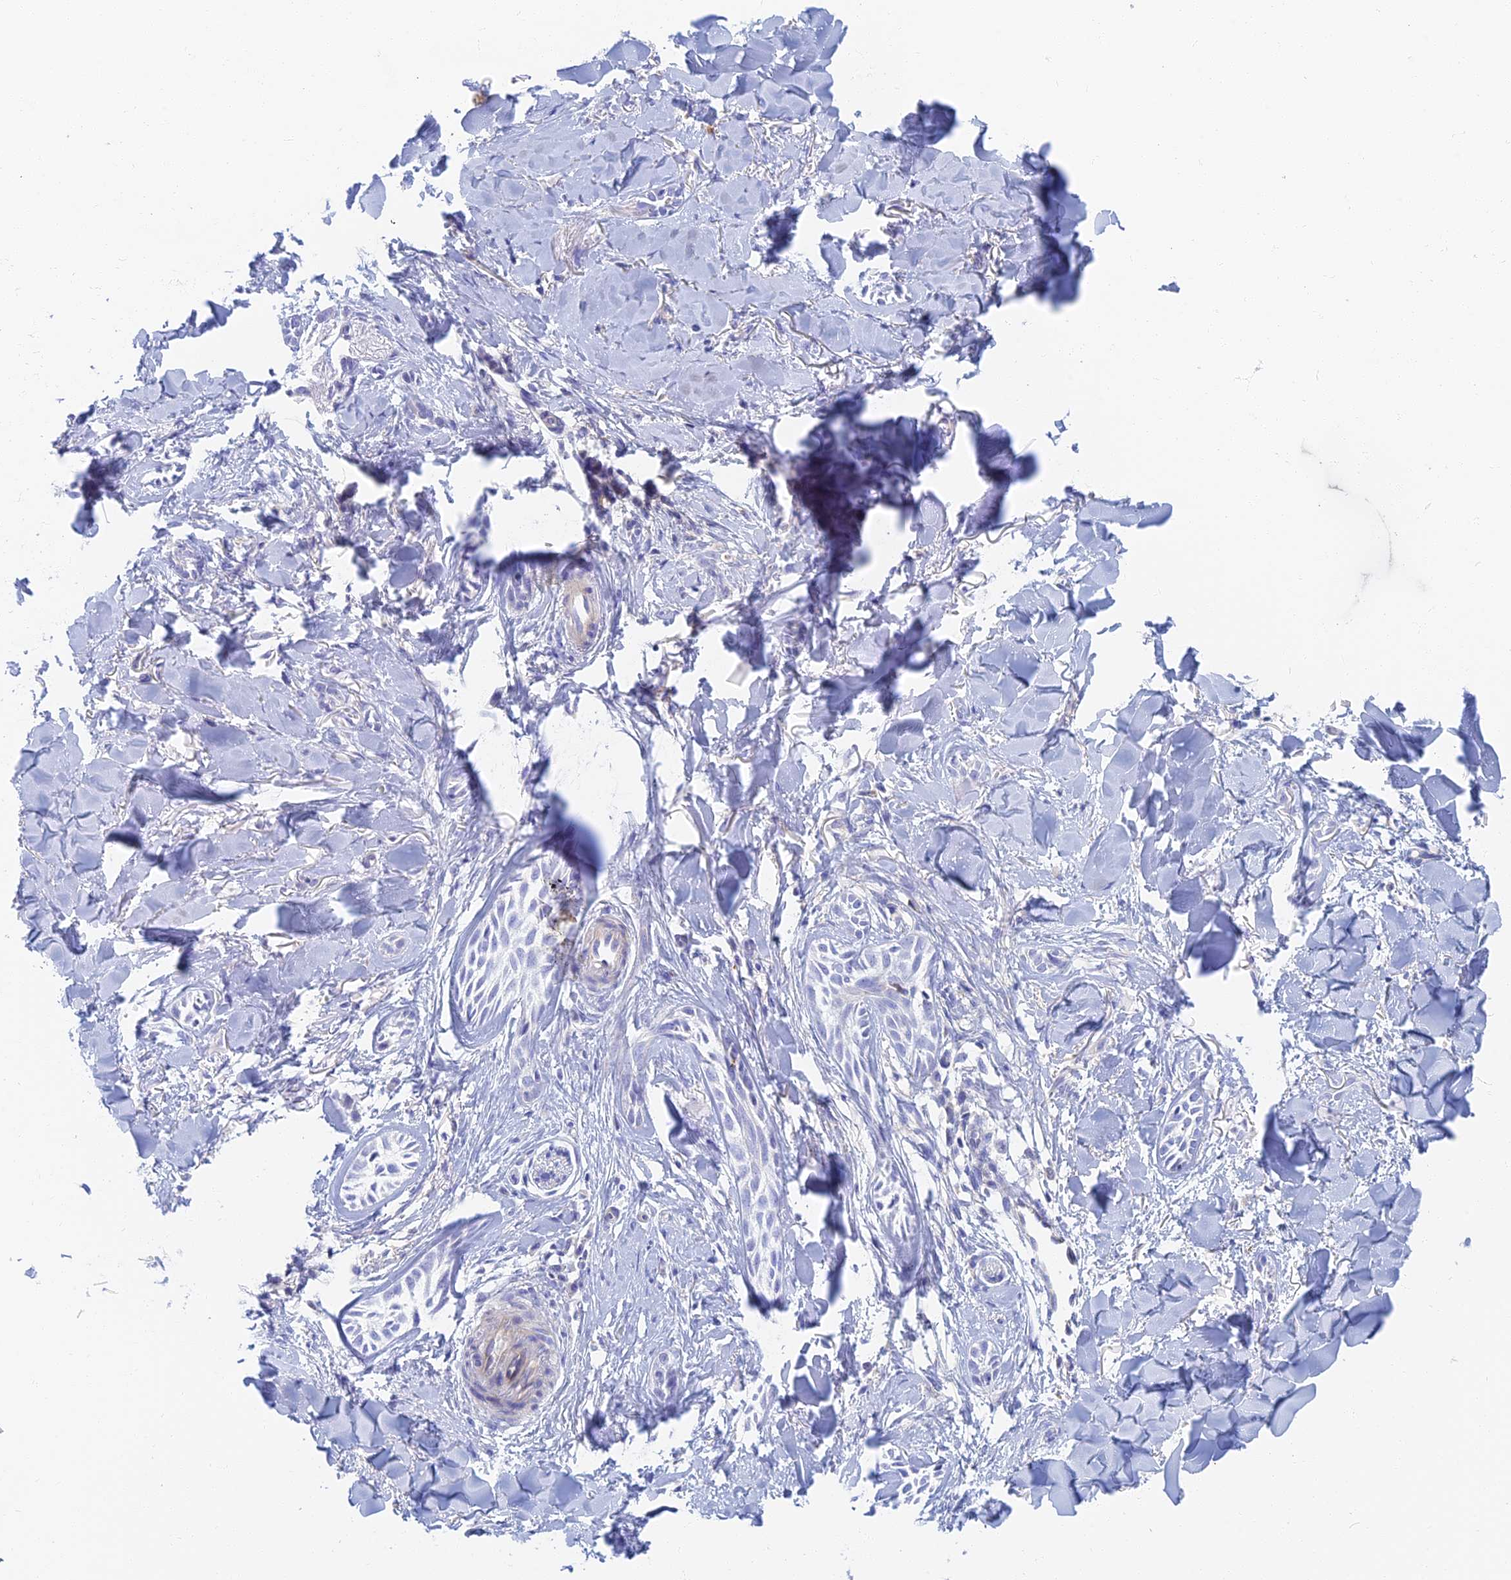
{"staining": {"intensity": "negative", "quantity": "none", "location": "none"}, "tissue": "skin cancer", "cell_type": "Tumor cells", "image_type": "cancer", "snomed": [{"axis": "morphology", "description": "Basal cell carcinoma"}, {"axis": "topography", "description": "Skin"}], "caption": "Immunohistochemistry of human skin basal cell carcinoma exhibits no positivity in tumor cells. (DAB immunohistochemistry with hematoxylin counter stain).", "gene": "TMEM44", "patient": {"sex": "female", "age": 59}}